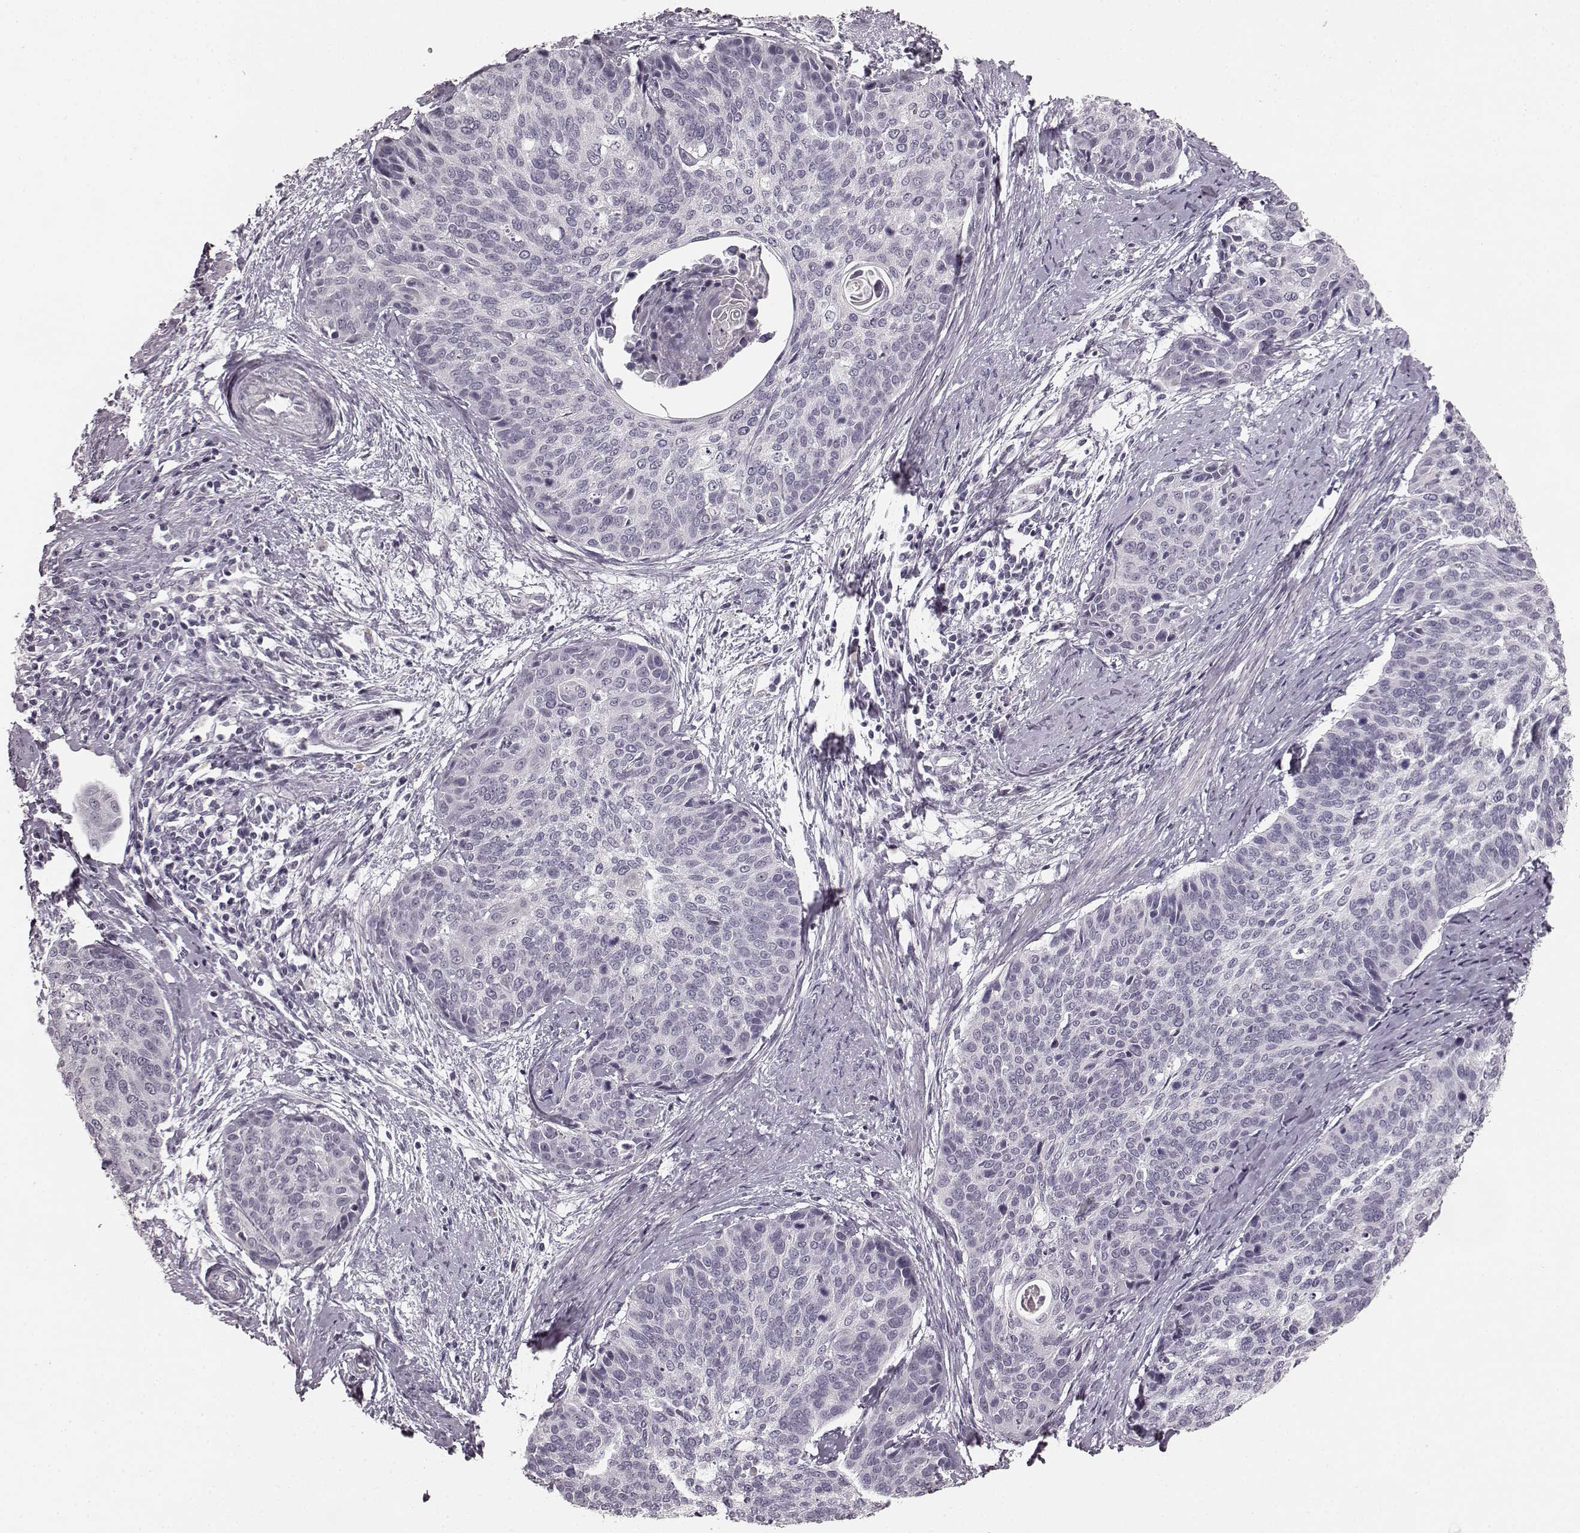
{"staining": {"intensity": "negative", "quantity": "none", "location": "none"}, "tissue": "cervical cancer", "cell_type": "Tumor cells", "image_type": "cancer", "snomed": [{"axis": "morphology", "description": "Squamous cell carcinoma, NOS"}, {"axis": "topography", "description": "Cervix"}], "caption": "Immunohistochemistry micrograph of cervical cancer (squamous cell carcinoma) stained for a protein (brown), which exhibits no positivity in tumor cells. The staining is performed using DAB brown chromogen with nuclei counter-stained in using hematoxylin.", "gene": "RIT2", "patient": {"sex": "female", "age": 69}}